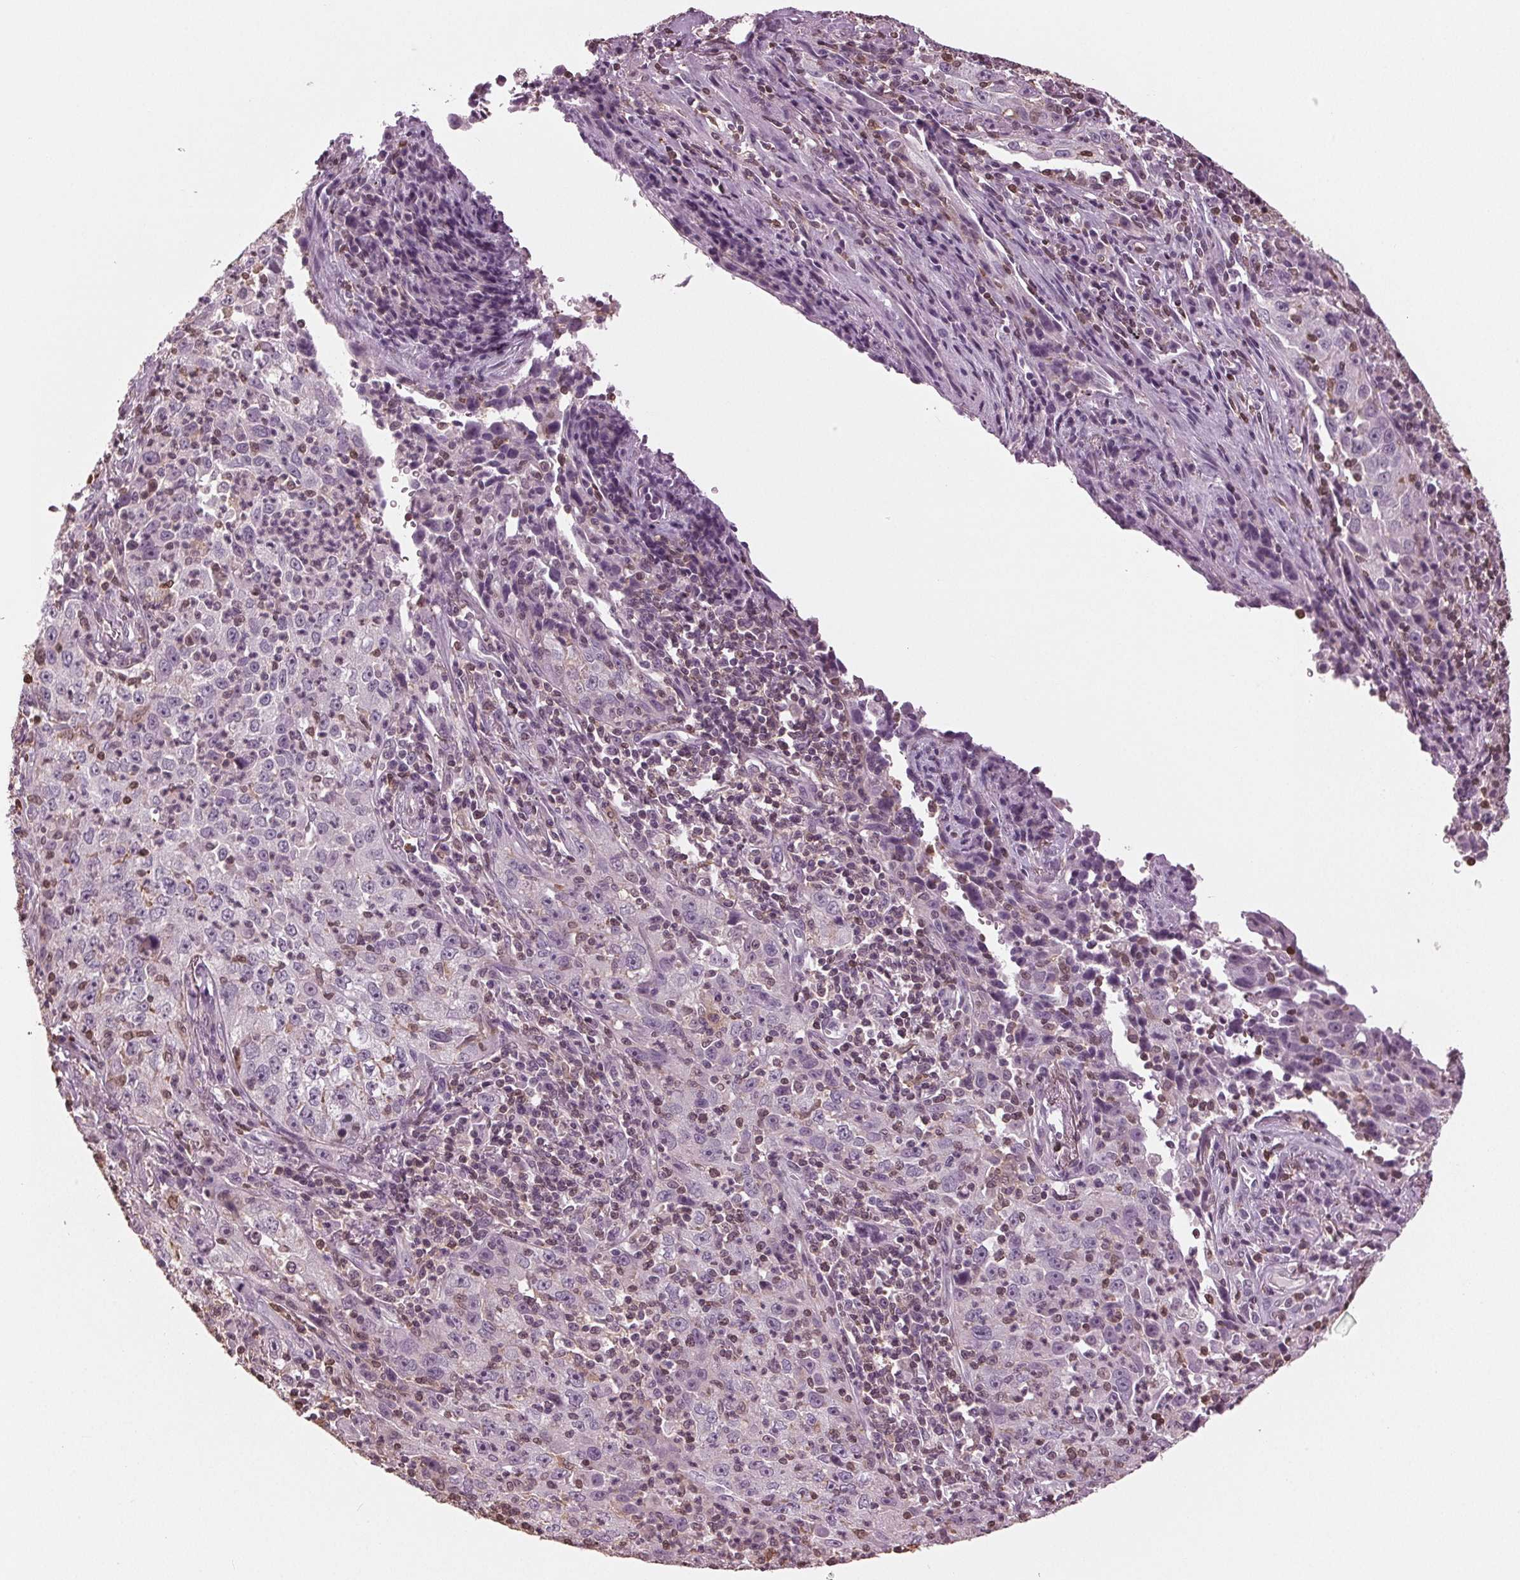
{"staining": {"intensity": "negative", "quantity": "none", "location": "none"}, "tissue": "lung cancer", "cell_type": "Tumor cells", "image_type": "cancer", "snomed": [{"axis": "morphology", "description": "Squamous cell carcinoma, NOS"}, {"axis": "topography", "description": "Lung"}], "caption": "Immunohistochemistry (IHC) photomicrograph of neoplastic tissue: human squamous cell carcinoma (lung) stained with DAB (3,3'-diaminobenzidine) demonstrates no significant protein positivity in tumor cells.", "gene": "BTLA", "patient": {"sex": "male", "age": 71}}